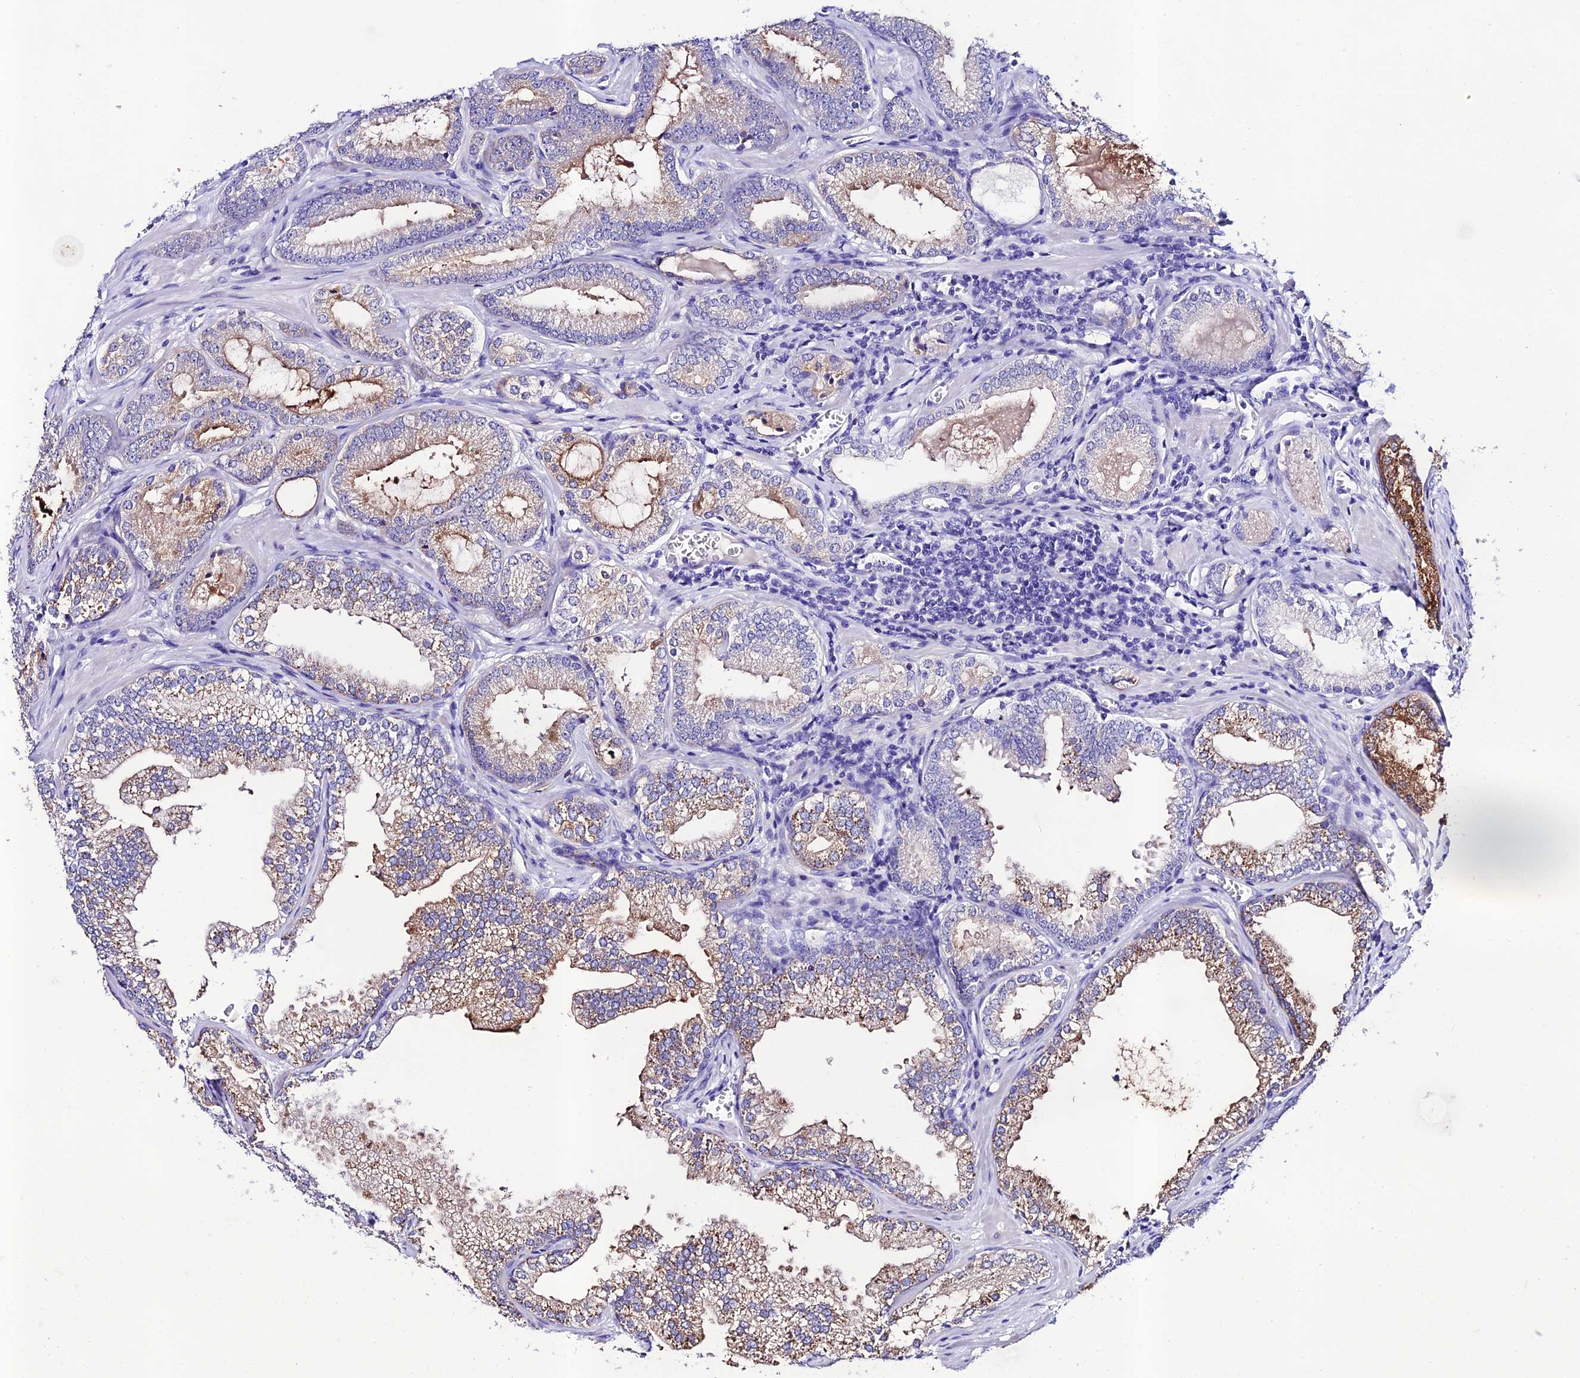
{"staining": {"intensity": "moderate", "quantity": "<25%", "location": "cytoplasmic/membranous"}, "tissue": "prostate cancer", "cell_type": "Tumor cells", "image_type": "cancer", "snomed": [{"axis": "morphology", "description": "Adenocarcinoma, Low grade"}, {"axis": "topography", "description": "Prostate"}], "caption": "A low amount of moderate cytoplasmic/membranous expression is identified in about <25% of tumor cells in prostate cancer tissue. (brown staining indicates protein expression, while blue staining denotes nuclei).", "gene": "NLRP6", "patient": {"sex": "male", "age": 60}}